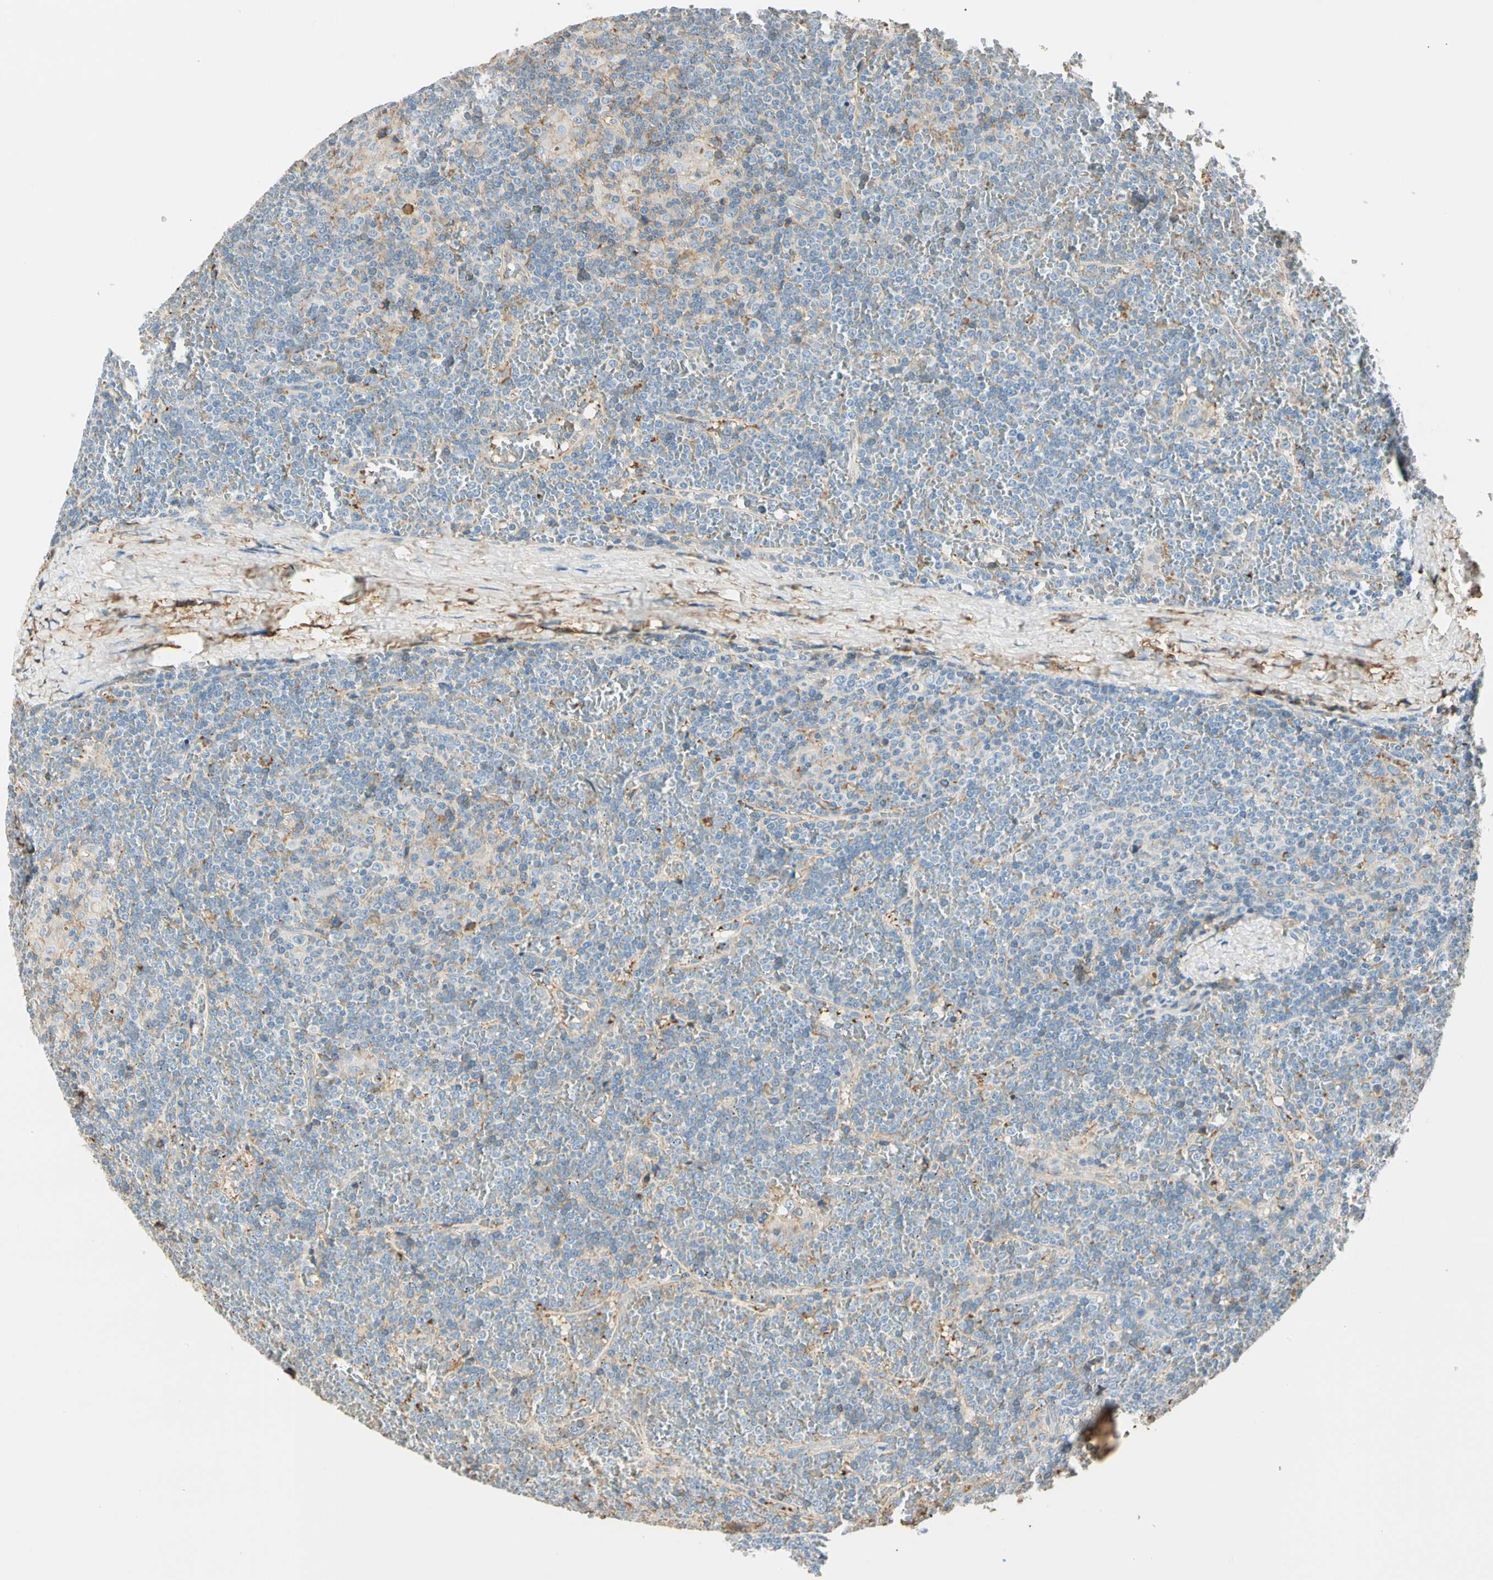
{"staining": {"intensity": "weak", "quantity": "25%-75%", "location": "cytoplasmic/membranous"}, "tissue": "lymphoma", "cell_type": "Tumor cells", "image_type": "cancer", "snomed": [{"axis": "morphology", "description": "Malignant lymphoma, non-Hodgkin's type, Low grade"}, {"axis": "topography", "description": "Spleen"}], "caption": "Immunohistochemistry (IHC) (DAB) staining of human lymphoma reveals weak cytoplasmic/membranous protein staining in about 25%-75% of tumor cells.", "gene": "LAMB3", "patient": {"sex": "female", "age": 19}}